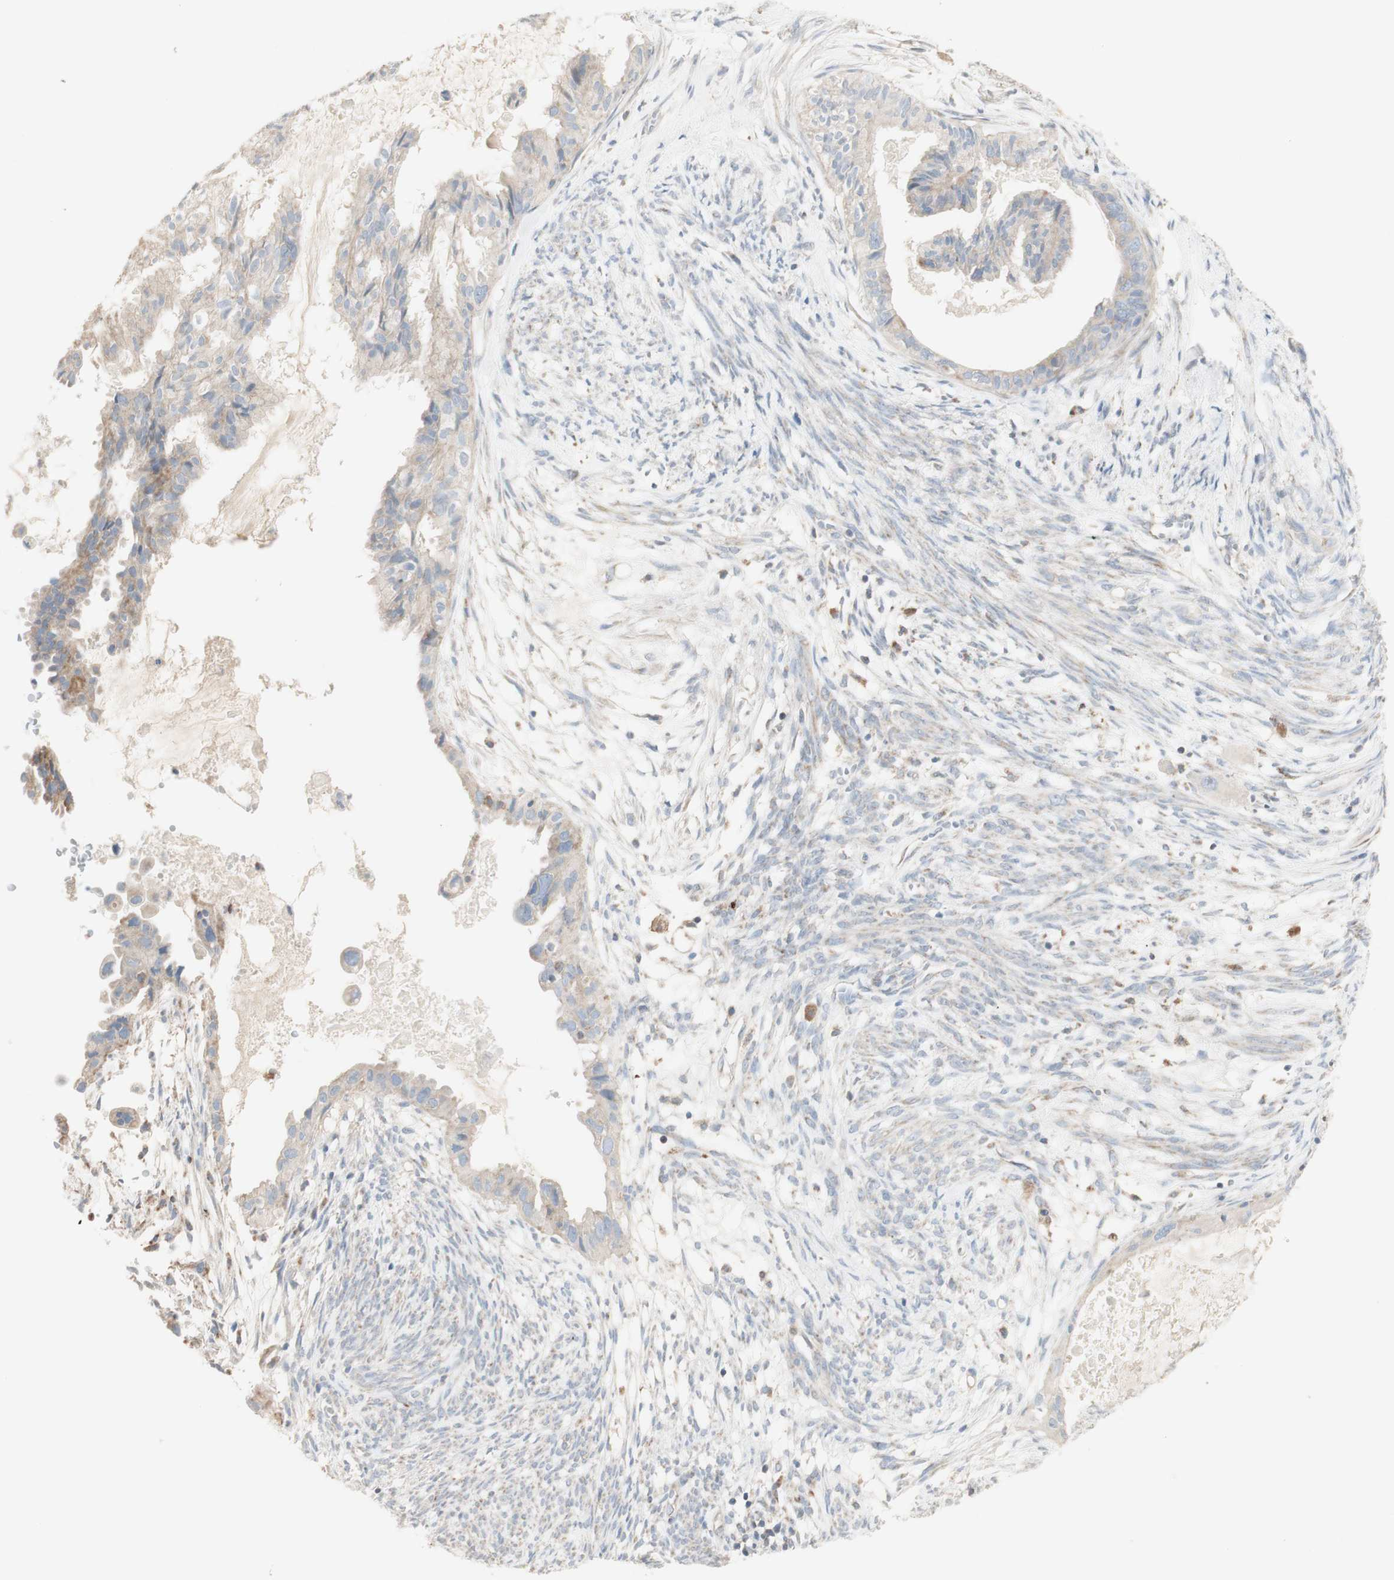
{"staining": {"intensity": "weak", "quantity": "25%-75%", "location": "cytoplasmic/membranous"}, "tissue": "cervical cancer", "cell_type": "Tumor cells", "image_type": "cancer", "snomed": [{"axis": "morphology", "description": "Normal tissue, NOS"}, {"axis": "morphology", "description": "Adenocarcinoma, NOS"}, {"axis": "topography", "description": "Cervix"}, {"axis": "topography", "description": "Endometrium"}], "caption": "High-power microscopy captured an immunohistochemistry image of cervical cancer, revealing weak cytoplasmic/membranous expression in approximately 25%-75% of tumor cells.", "gene": "CNTNAP1", "patient": {"sex": "female", "age": 86}}